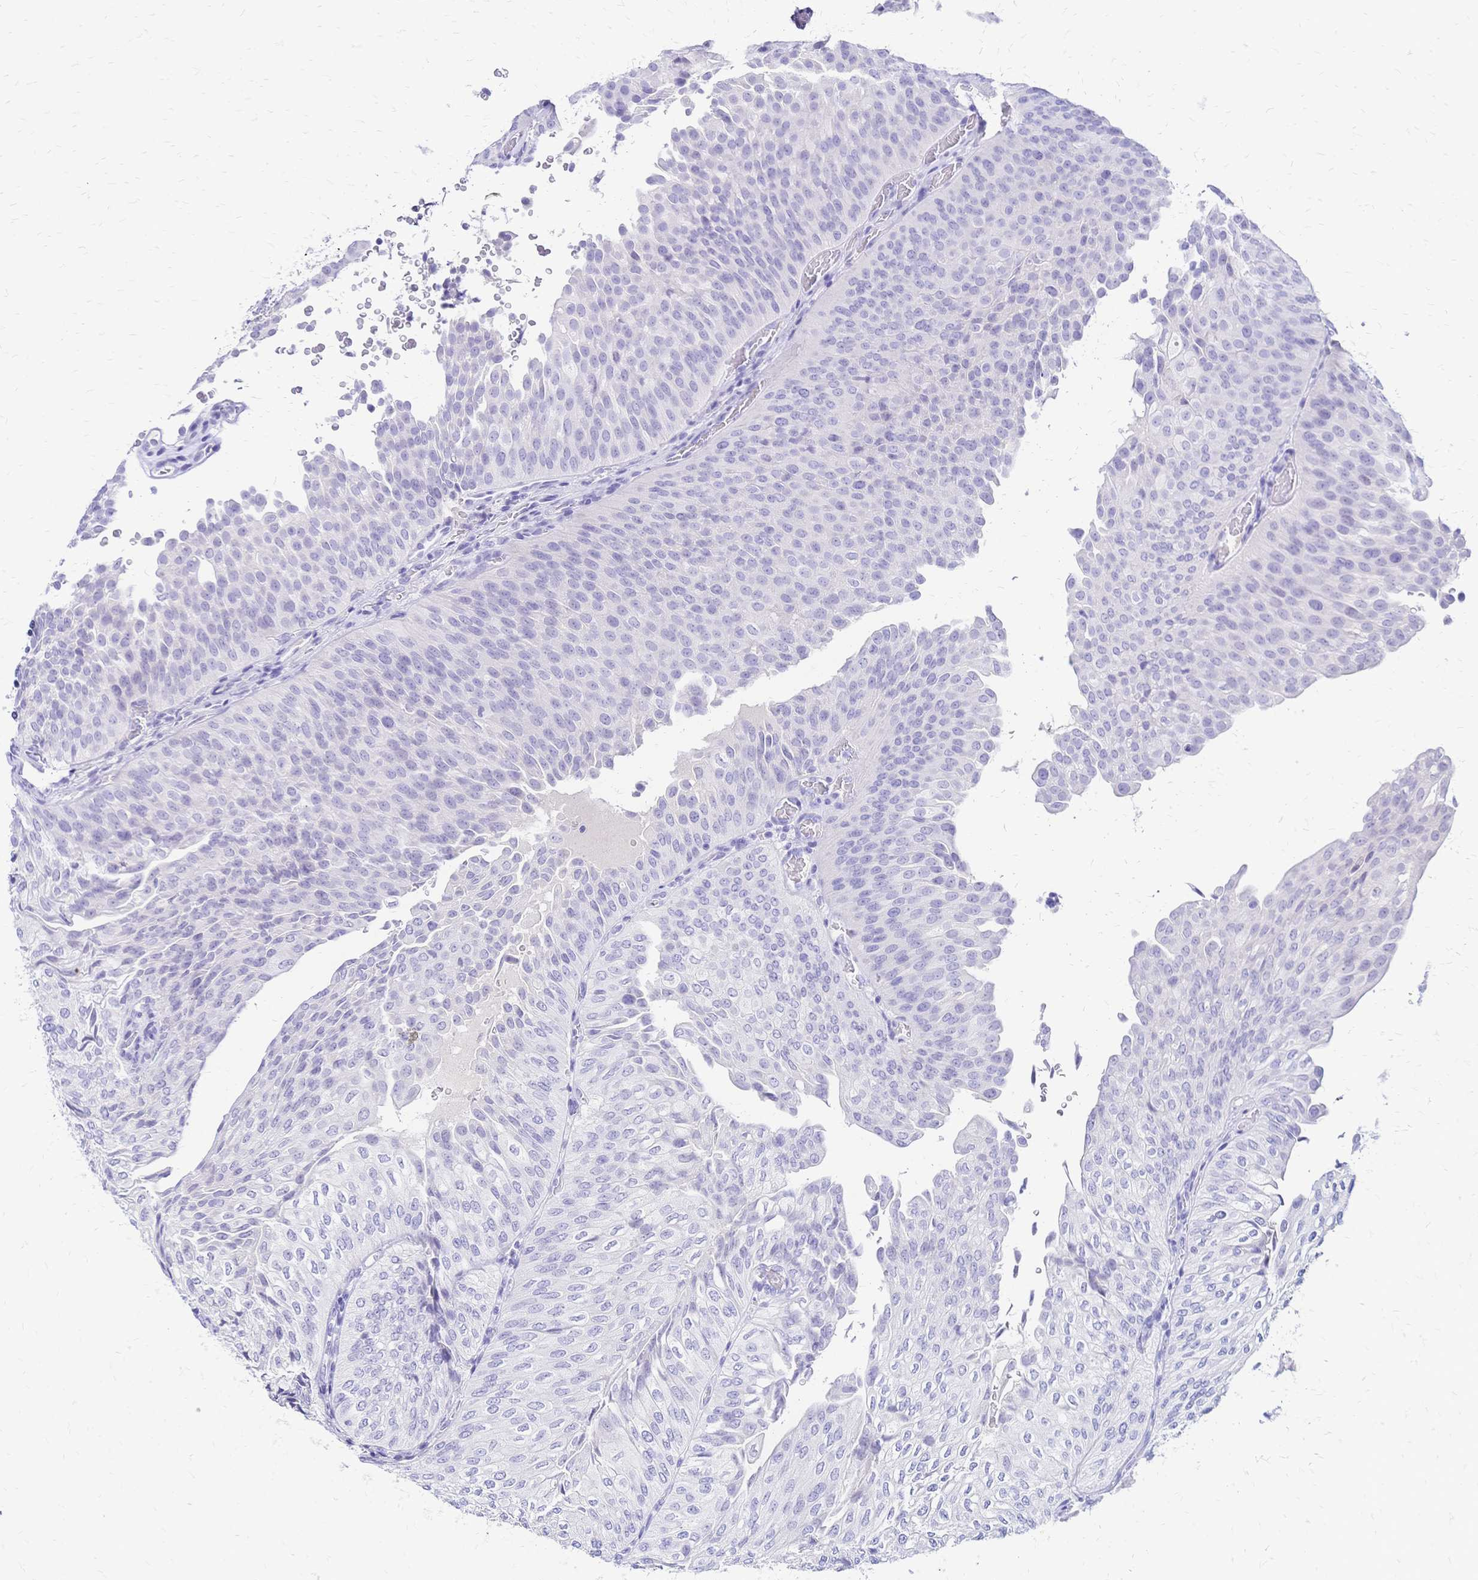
{"staining": {"intensity": "negative", "quantity": "none", "location": "none"}, "tissue": "urothelial cancer", "cell_type": "Tumor cells", "image_type": "cancer", "snomed": [{"axis": "morphology", "description": "Urothelial carcinoma, NOS"}, {"axis": "topography", "description": "Urinary bladder"}], "caption": "The micrograph displays no significant staining in tumor cells of transitional cell carcinoma. The staining is performed using DAB brown chromogen with nuclei counter-stained in using hematoxylin.", "gene": "FA2H", "patient": {"sex": "male", "age": 62}}